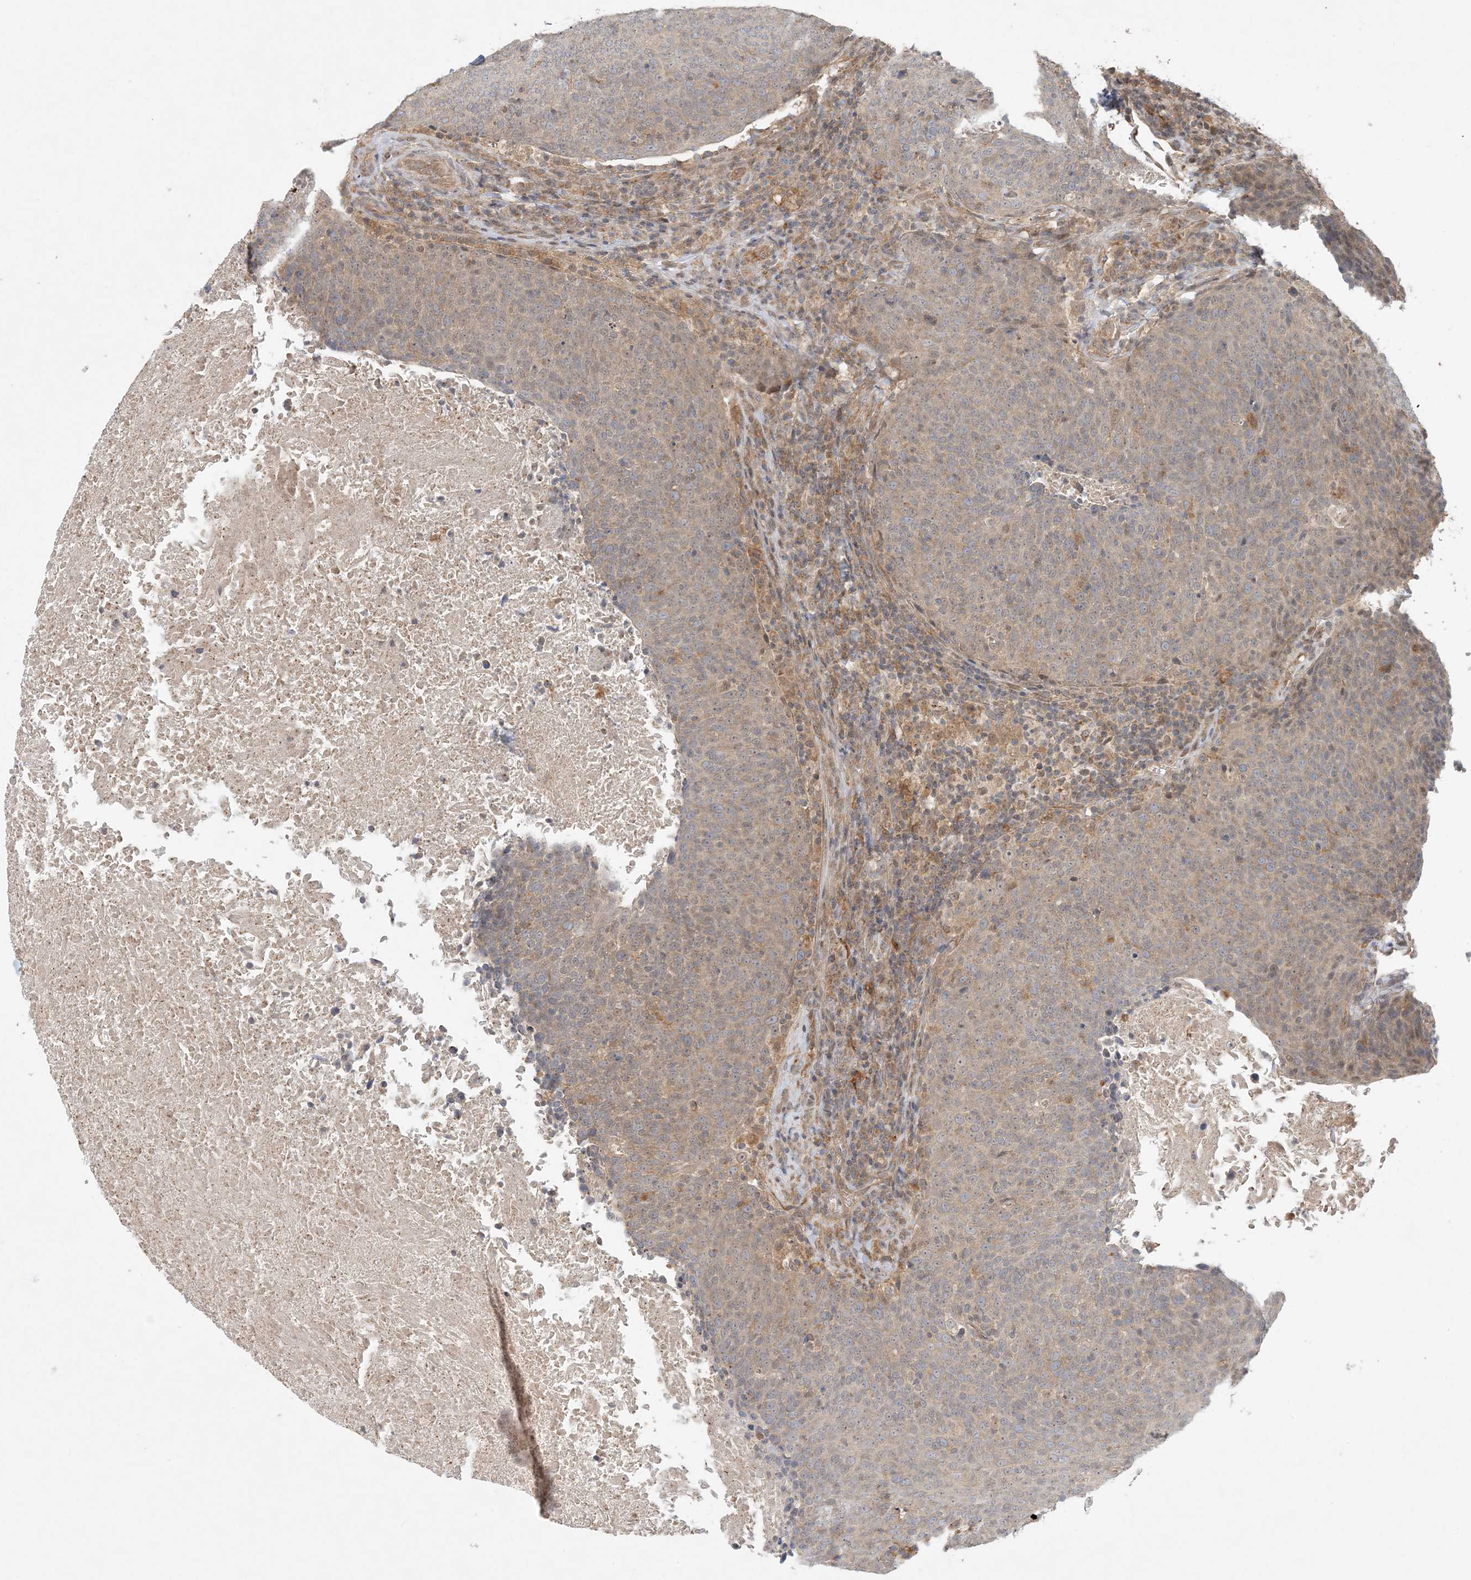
{"staining": {"intensity": "negative", "quantity": "none", "location": "none"}, "tissue": "head and neck cancer", "cell_type": "Tumor cells", "image_type": "cancer", "snomed": [{"axis": "morphology", "description": "Squamous cell carcinoma, NOS"}, {"axis": "morphology", "description": "Squamous cell carcinoma, metastatic, NOS"}, {"axis": "topography", "description": "Lymph node"}, {"axis": "topography", "description": "Head-Neck"}], "caption": "Immunohistochemistry image of neoplastic tissue: head and neck cancer stained with DAB displays no significant protein positivity in tumor cells.", "gene": "OBI1", "patient": {"sex": "male", "age": 62}}